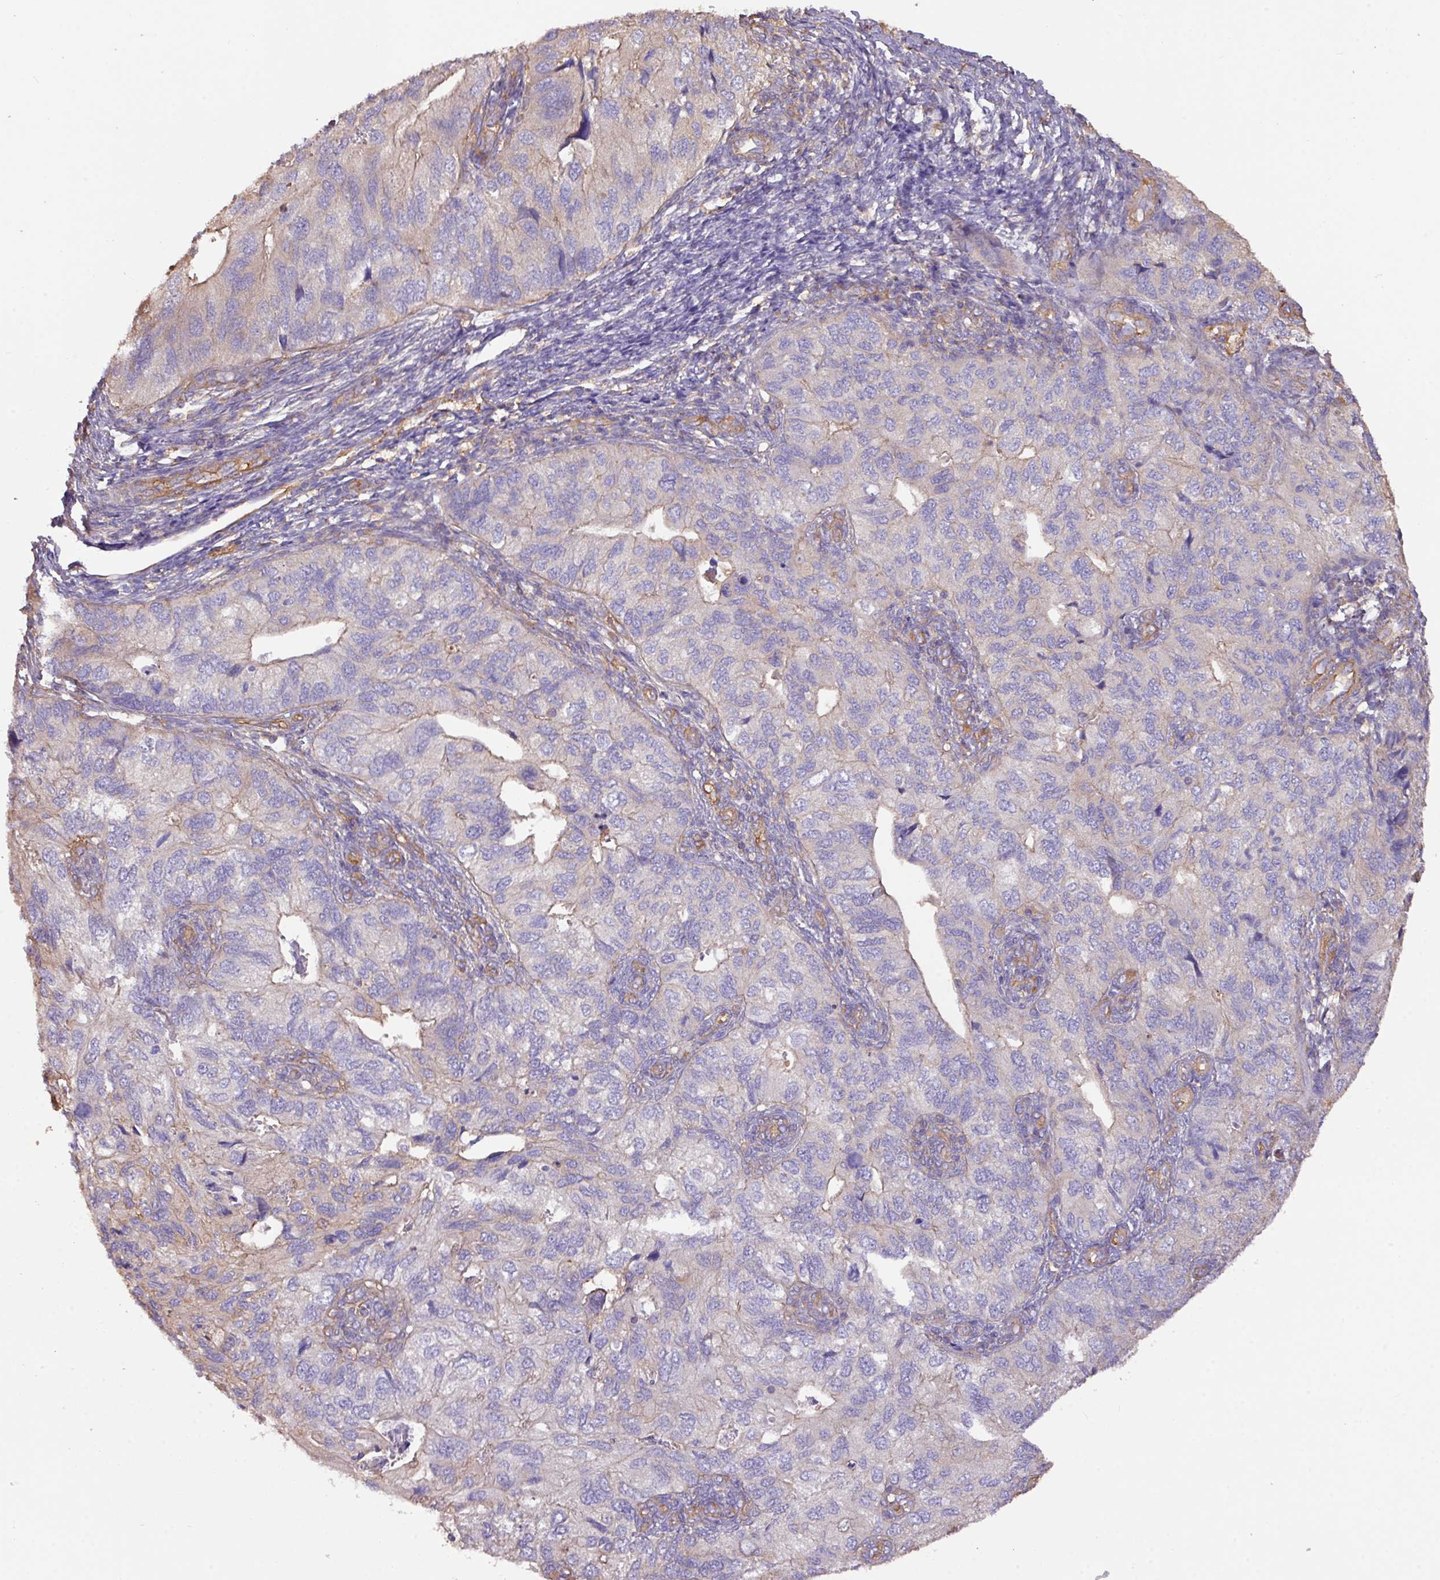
{"staining": {"intensity": "negative", "quantity": "none", "location": "none"}, "tissue": "endometrial cancer", "cell_type": "Tumor cells", "image_type": "cancer", "snomed": [{"axis": "morphology", "description": "Carcinoma, NOS"}, {"axis": "topography", "description": "Uterus"}], "caption": "Immunohistochemical staining of endometrial cancer shows no significant positivity in tumor cells. (DAB immunohistochemistry, high magnification).", "gene": "CALML4", "patient": {"sex": "female", "age": 76}}